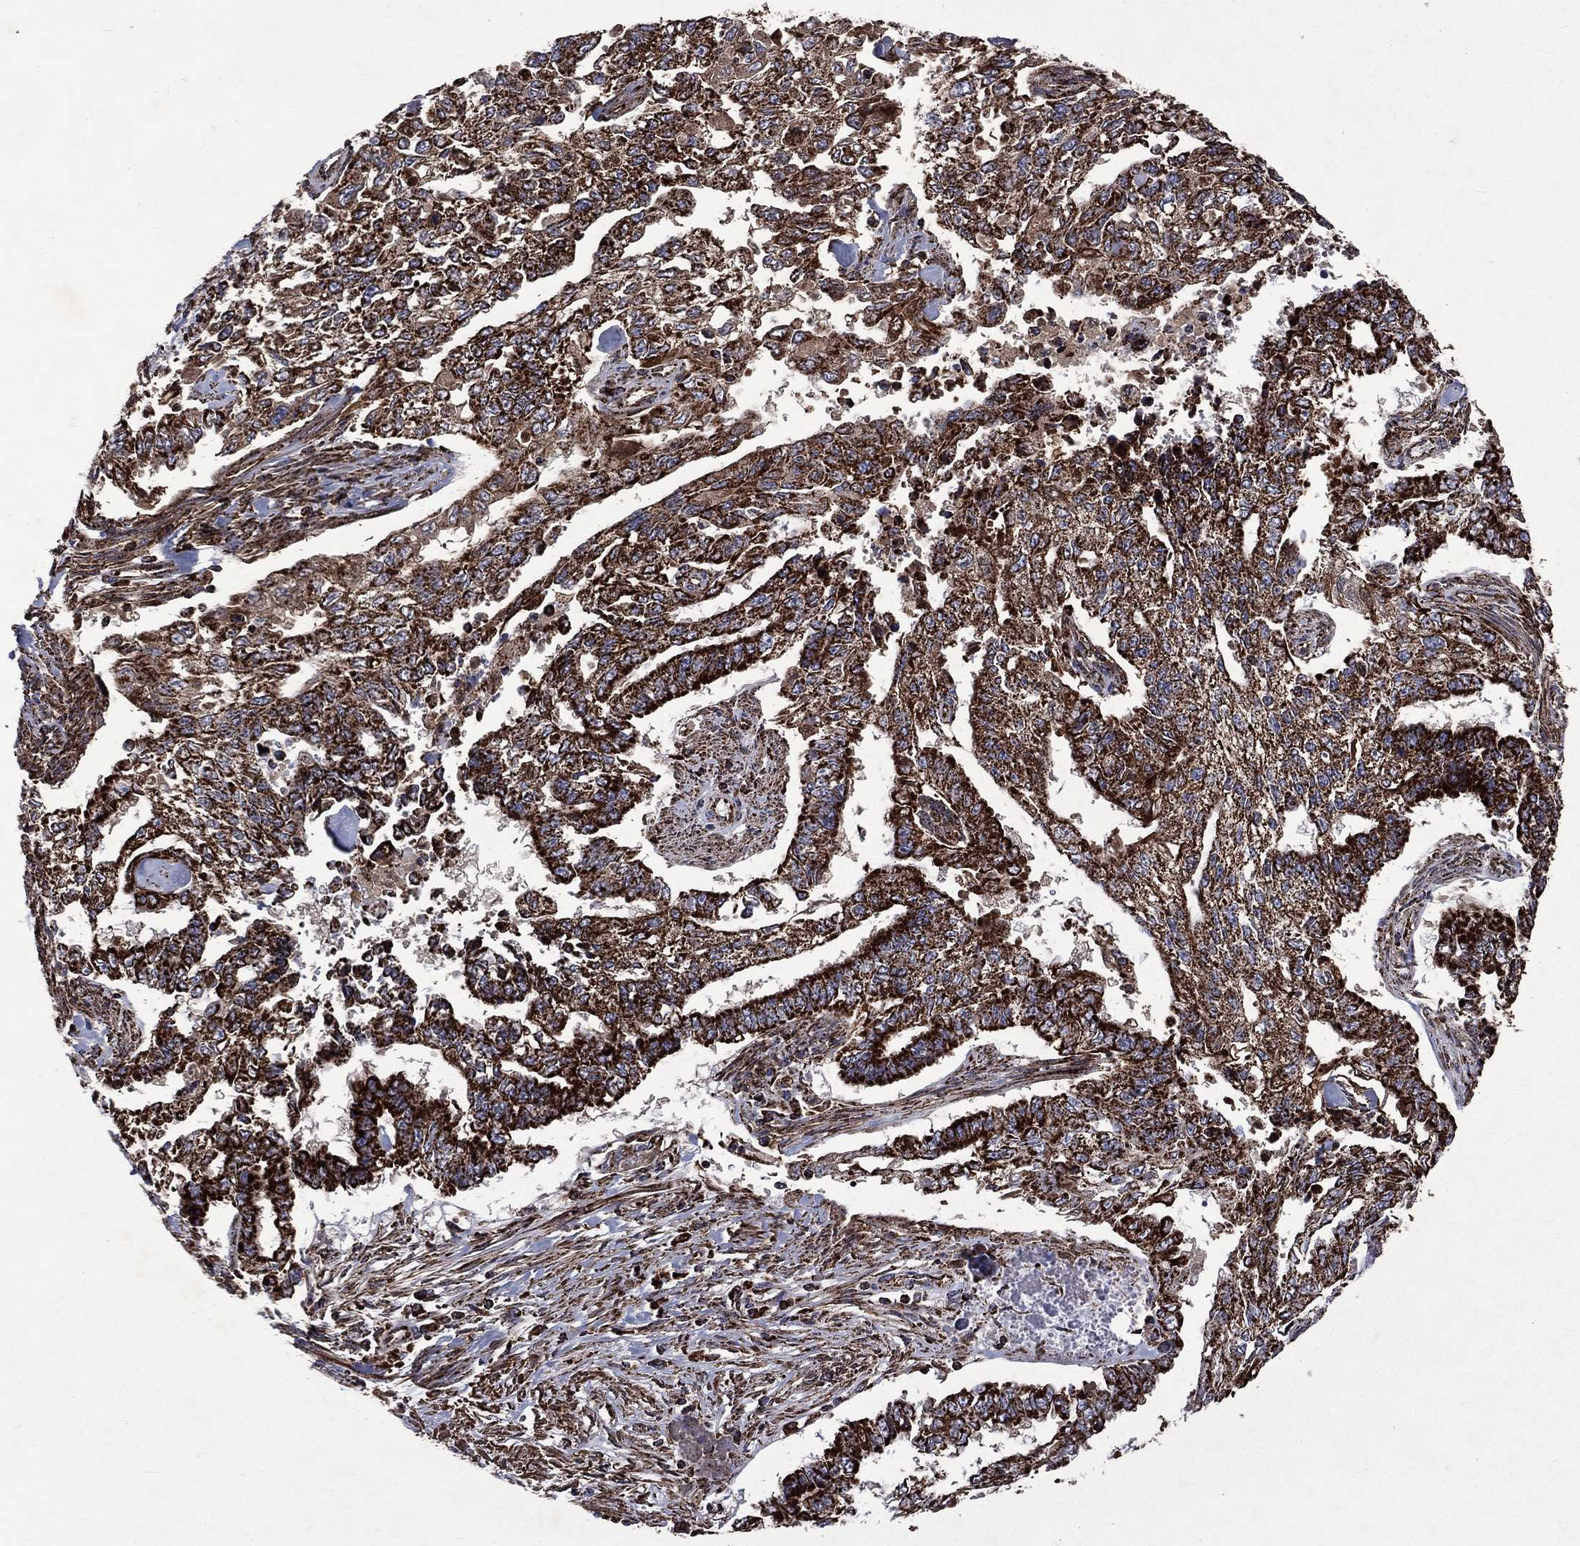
{"staining": {"intensity": "strong", "quantity": ">75%", "location": "cytoplasmic/membranous"}, "tissue": "endometrial cancer", "cell_type": "Tumor cells", "image_type": "cancer", "snomed": [{"axis": "morphology", "description": "Adenocarcinoma, NOS"}, {"axis": "topography", "description": "Uterus"}], "caption": "A histopathology image of endometrial cancer stained for a protein demonstrates strong cytoplasmic/membranous brown staining in tumor cells. (Stains: DAB in brown, nuclei in blue, Microscopy: brightfield microscopy at high magnification).", "gene": "GOT2", "patient": {"sex": "female", "age": 59}}